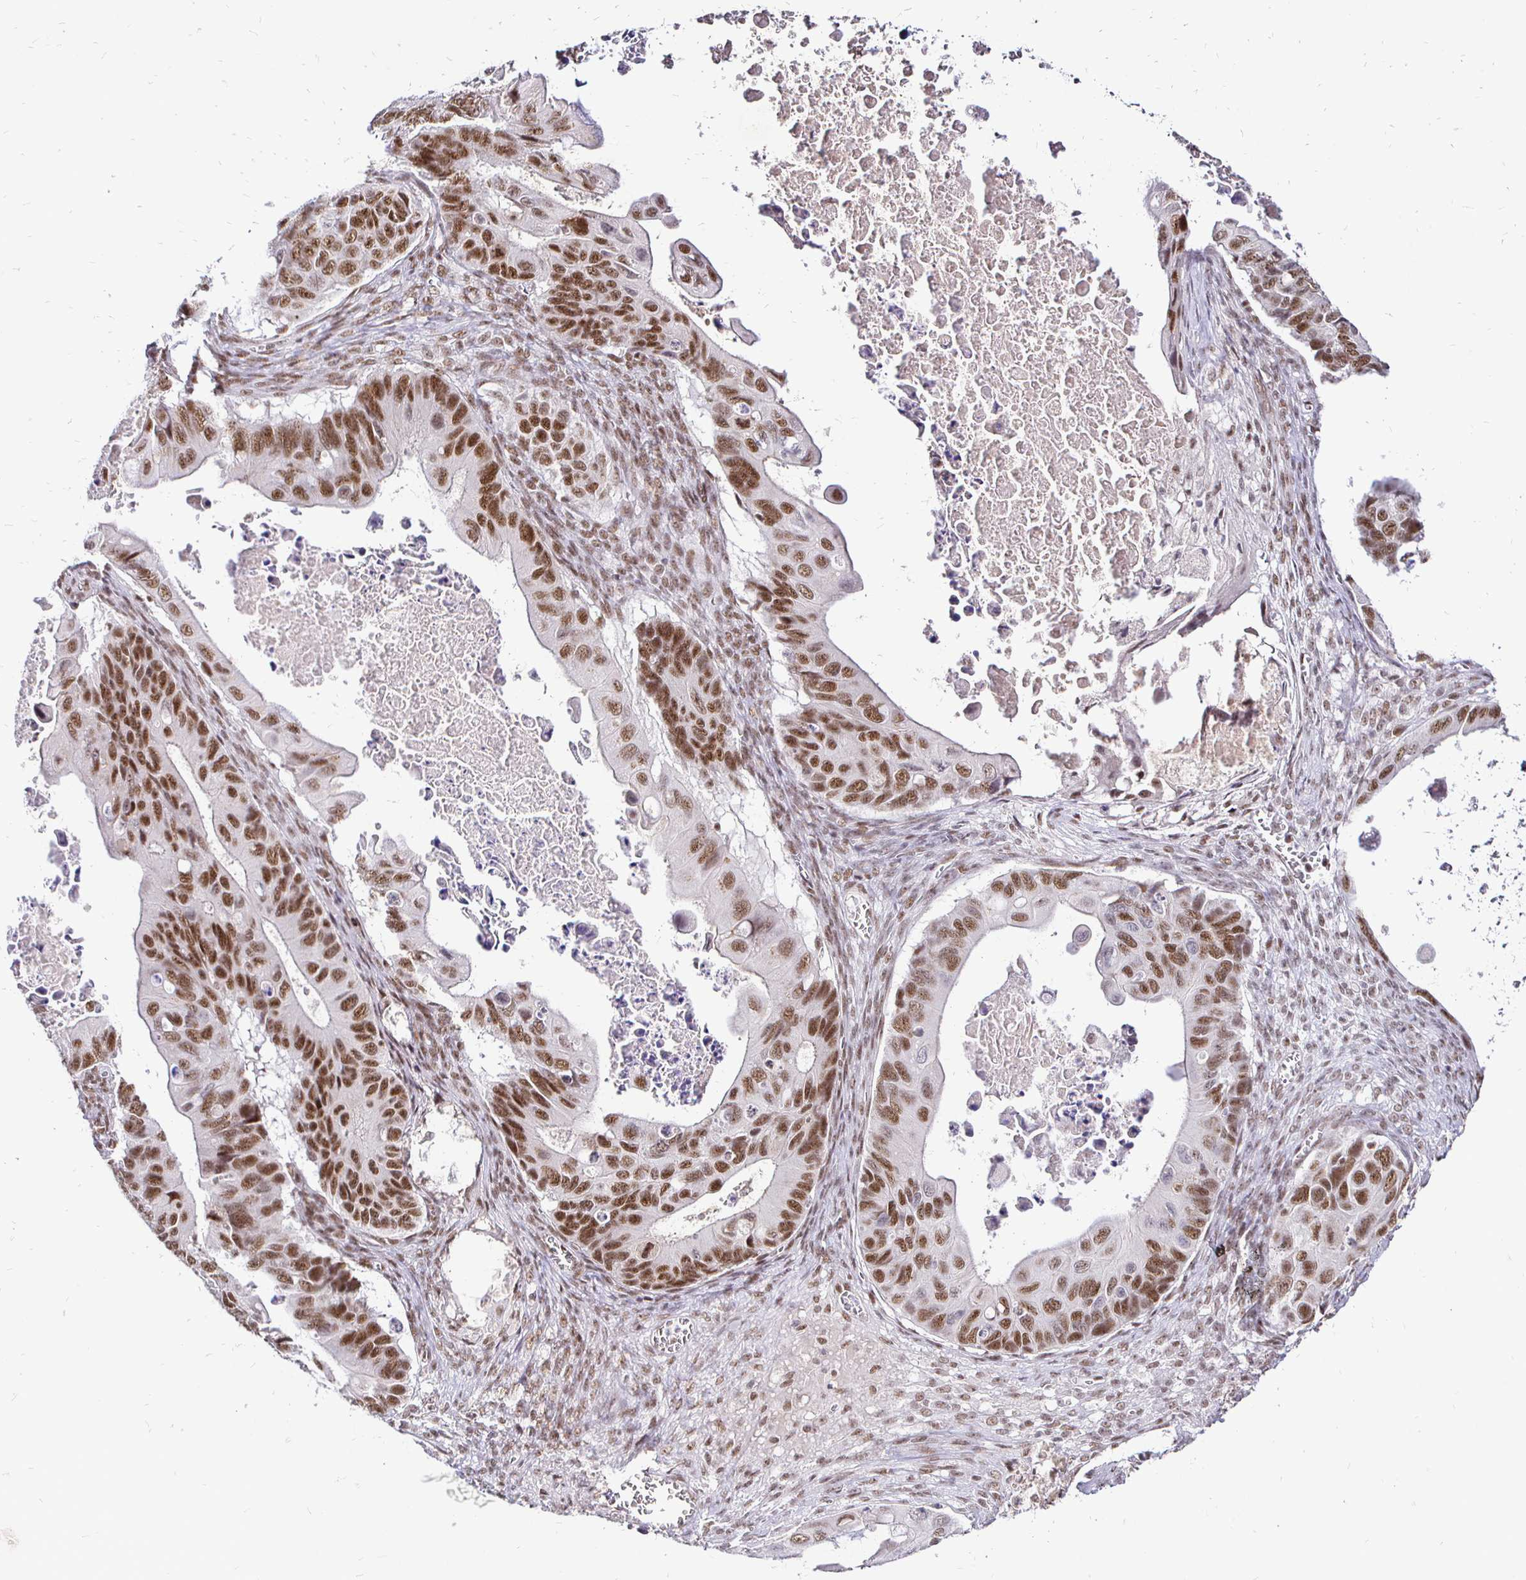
{"staining": {"intensity": "moderate", "quantity": ">75%", "location": "nuclear"}, "tissue": "ovarian cancer", "cell_type": "Tumor cells", "image_type": "cancer", "snomed": [{"axis": "morphology", "description": "Cystadenocarcinoma, mucinous, NOS"}, {"axis": "topography", "description": "Ovary"}], "caption": "Brown immunohistochemical staining in human ovarian mucinous cystadenocarcinoma demonstrates moderate nuclear staining in about >75% of tumor cells. (Brightfield microscopy of DAB IHC at high magnification).", "gene": "SIN3A", "patient": {"sex": "female", "age": 64}}